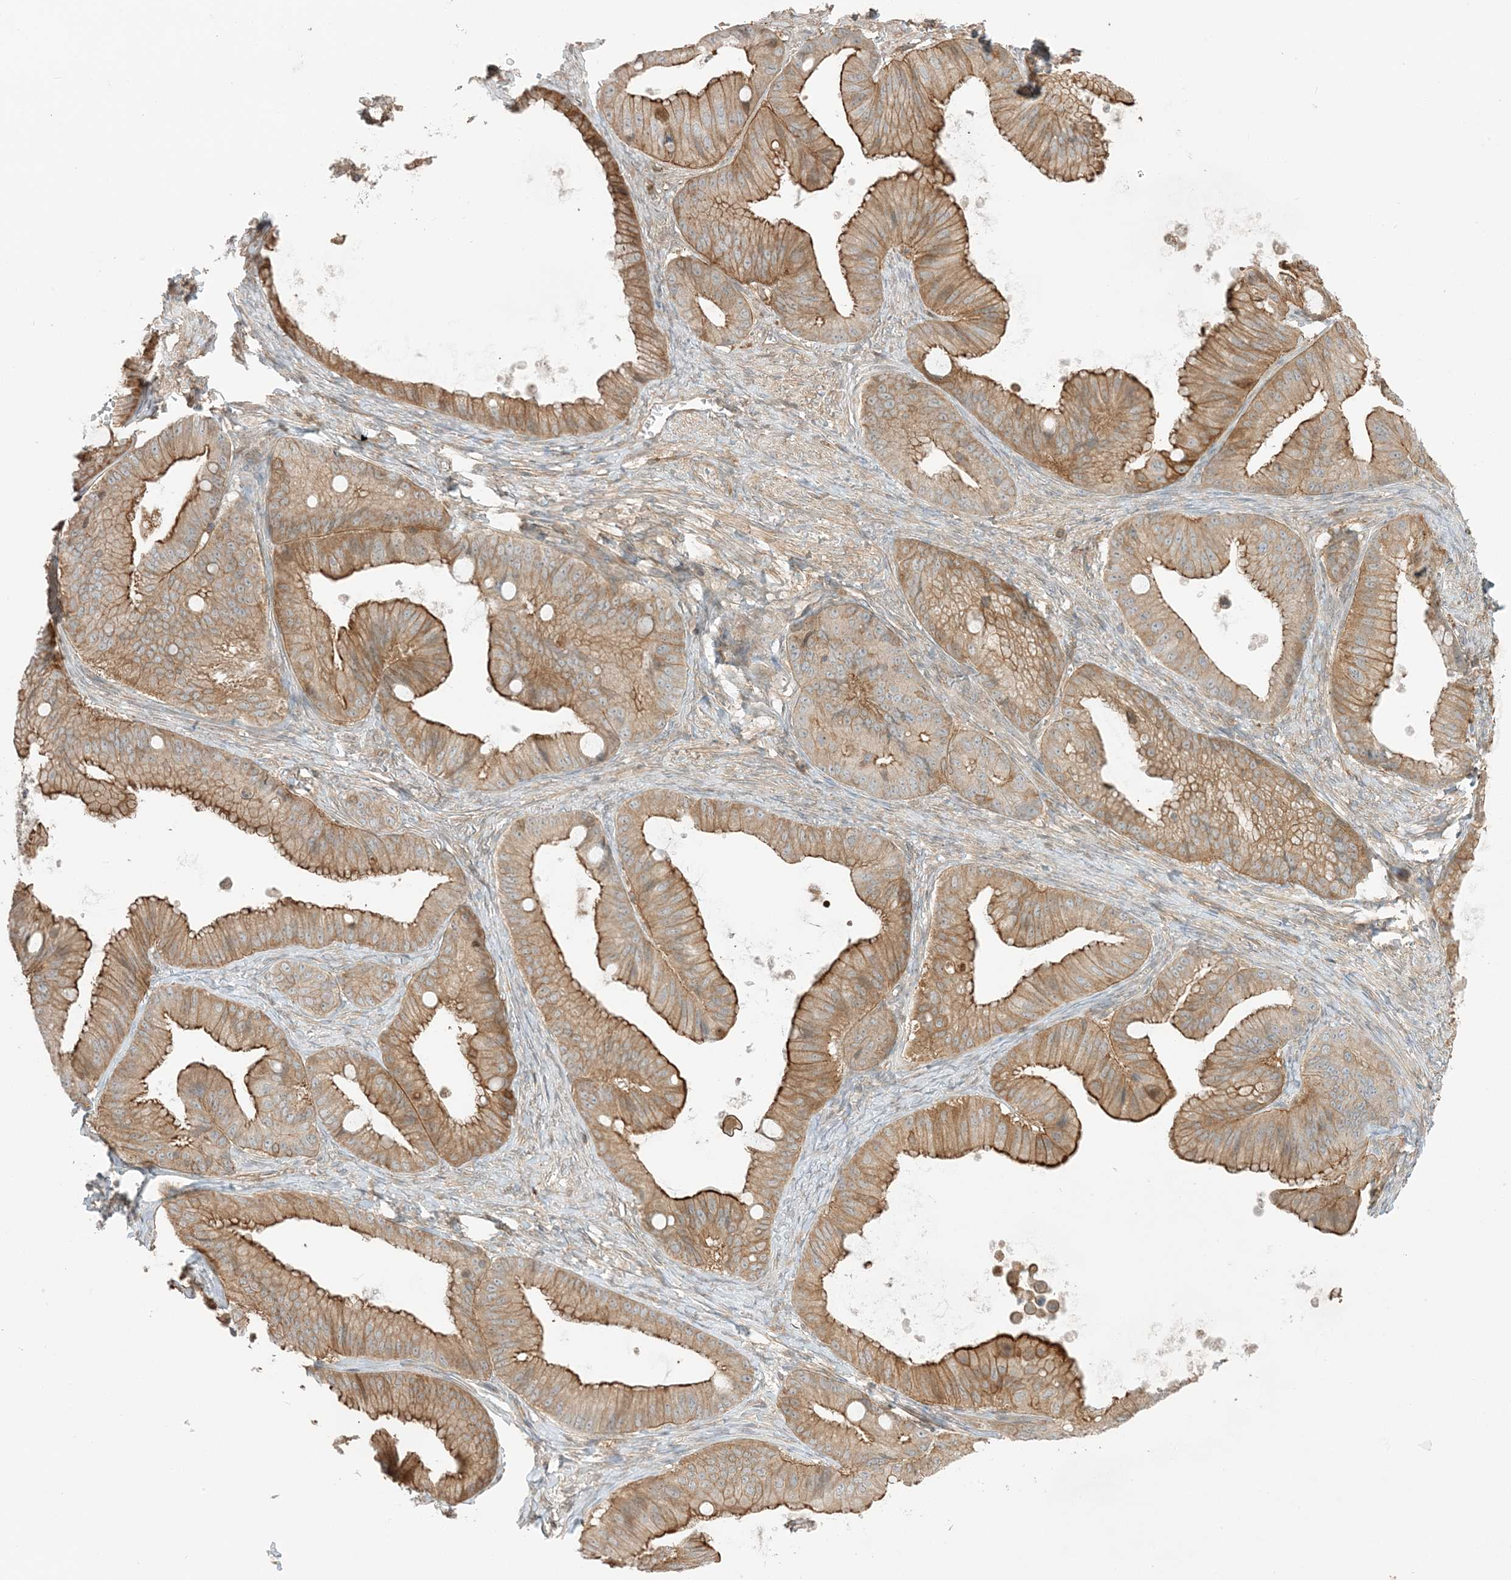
{"staining": {"intensity": "moderate", "quantity": ">75%", "location": "cytoplasmic/membranous"}, "tissue": "ovarian cancer", "cell_type": "Tumor cells", "image_type": "cancer", "snomed": [{"axis": "morphology", "description": "Cystadenocarcinoma, mucinous, NOS"}, {"axis": "topography", "description": "Ovary"}], "caption": "A micrograph of human mucinous cystadenocarcinoma (ovarian) stained for a protein exhibits moderate cytoplasmic/membranous brown staining in tumor cells.", "gene": "SLC25A12", "patient": {"sex": "female", "age": 71}}